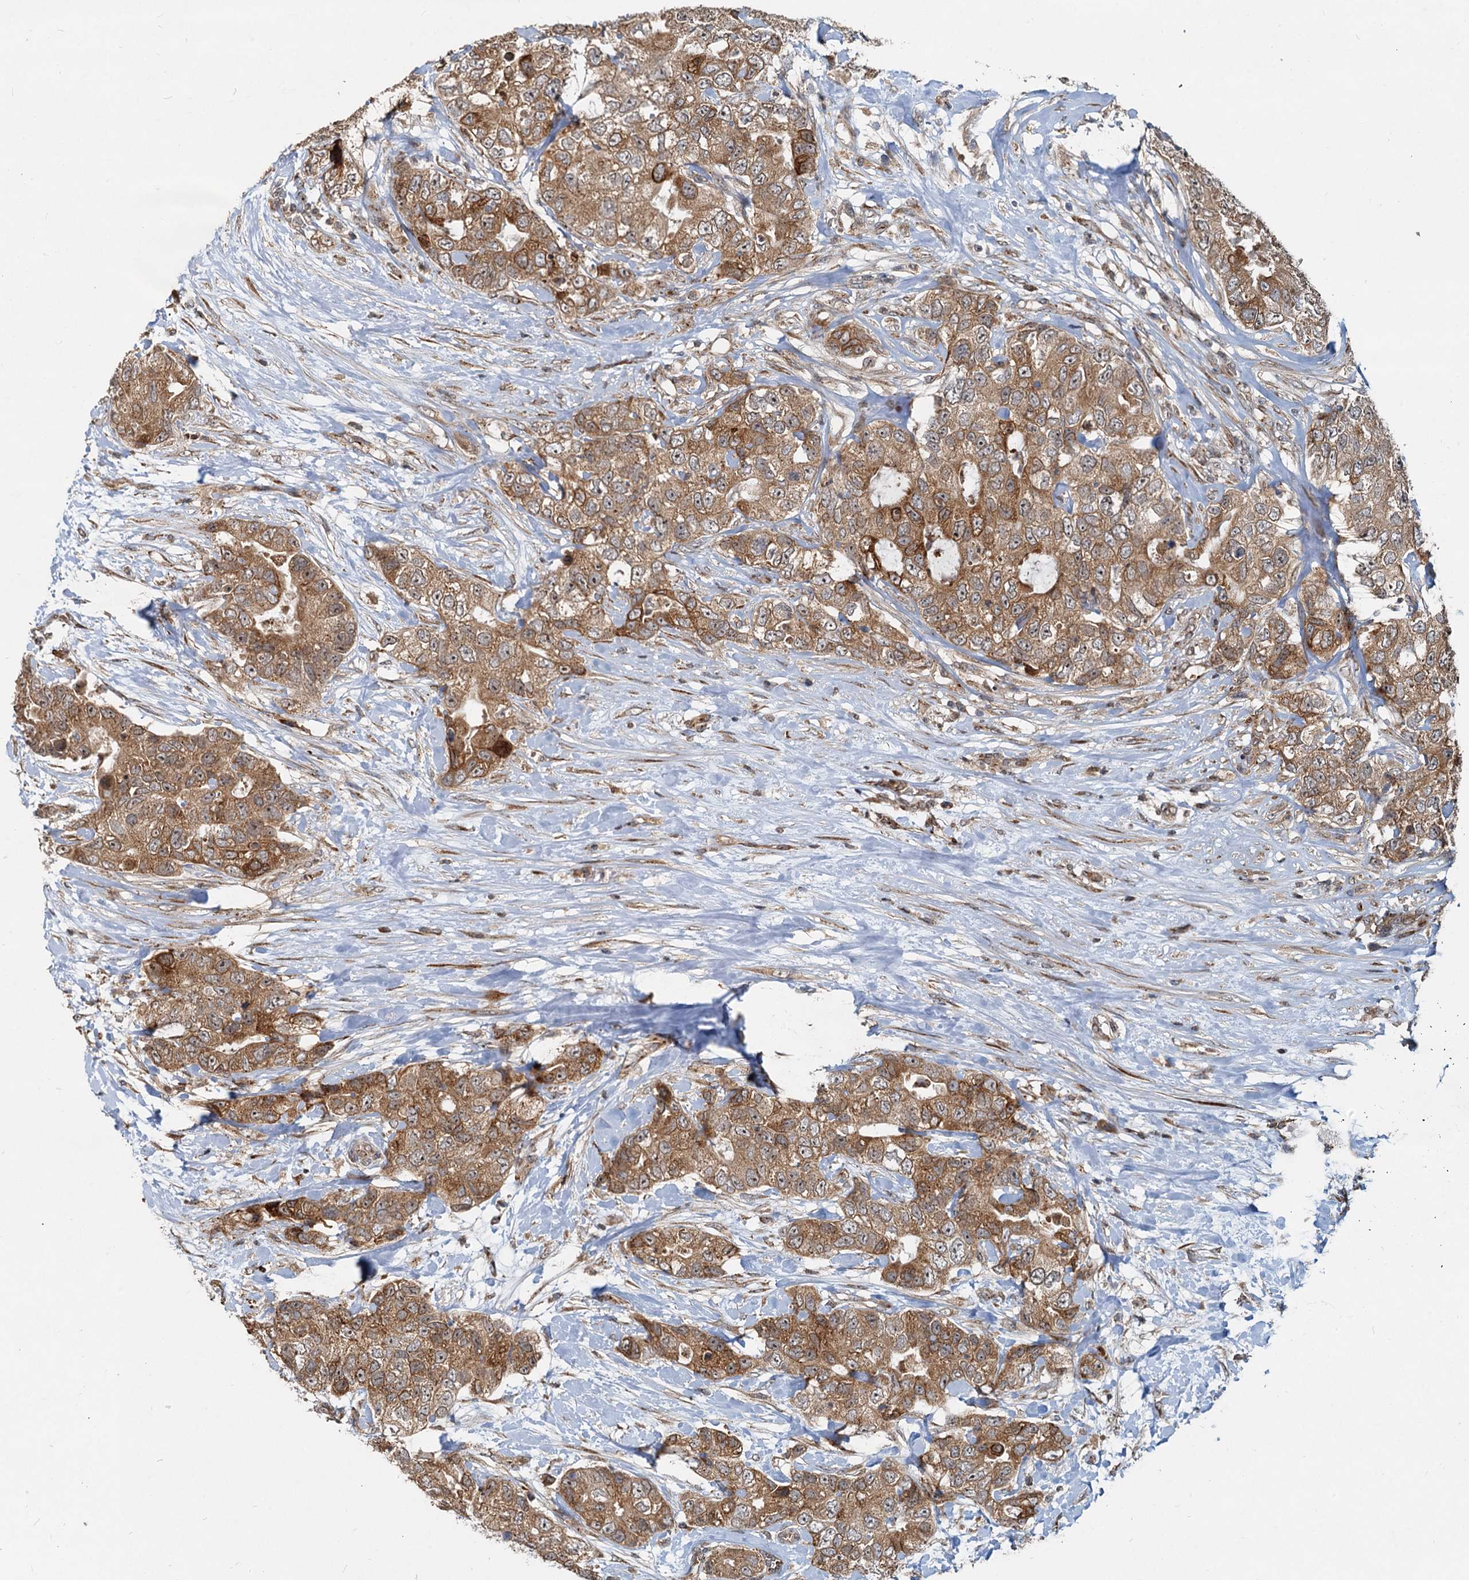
{"staining": {"intensity": "moderate", "quantity": ">75%", "location": "cytoplasmic/membranous"}, "tissue": "breast cancer", "cell_type": "Tumor cells", "image_type": "cancer", "snomed": [{"axis": "morphology", "description": "Duct carcinoma"}, {"axis": "topography", "description": "Breast"}], "caption": "Immunohistochemistry (IHC) histopathology image of human intraductal carcinoma (breast) stained for a protein (brown), which shows medium levels of moderate cytoplasmic/membranous positivity in about >75% of tumor cells.", "gene": "CEP68", "patient": {"sex": "female", "age": 62}}